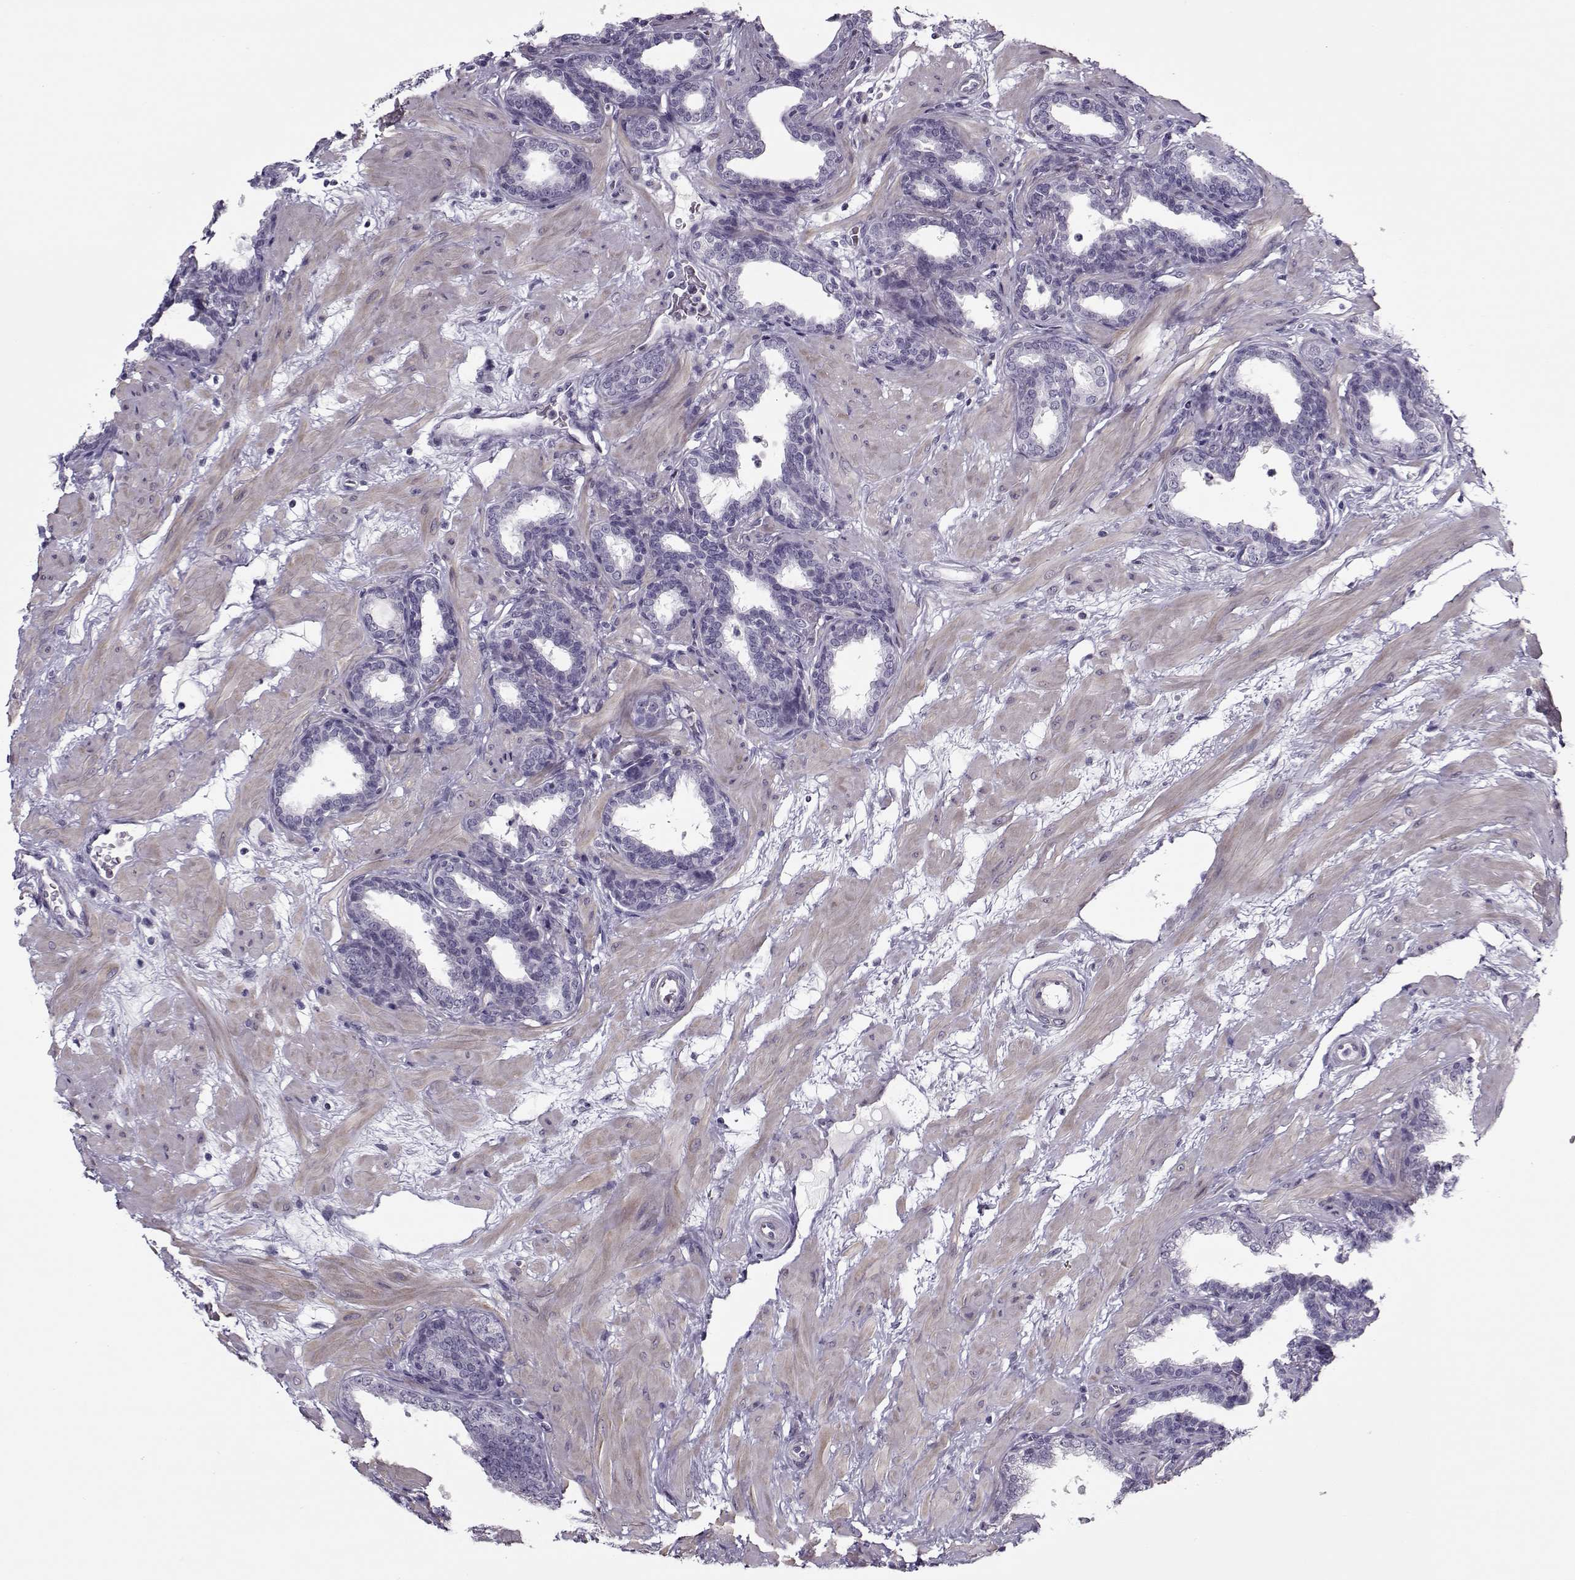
{"staining": {"intensity": "negative", "quantity": "none", "location": "none"}, "tissue": "prostate", "cell_type": "Glandular cells", "image_type": "normal", "snomed": [{"axis": "morphology", "description": "Normal tissue, NOS"}, {"axis": "topography", "description": "Prostate"}], "caption": "DAB (3,3'-diaminobenzidine) immunohistochemical staining of benign human prostate exhibits no significant positivity in glandular cells. (Brightfield microscopy of DAB (3,3'-diaminobenzidine) immunohistochemistry at high magnification).", "gene": "CIBAR1", "patient": {"sex": "male", "age": 37}}